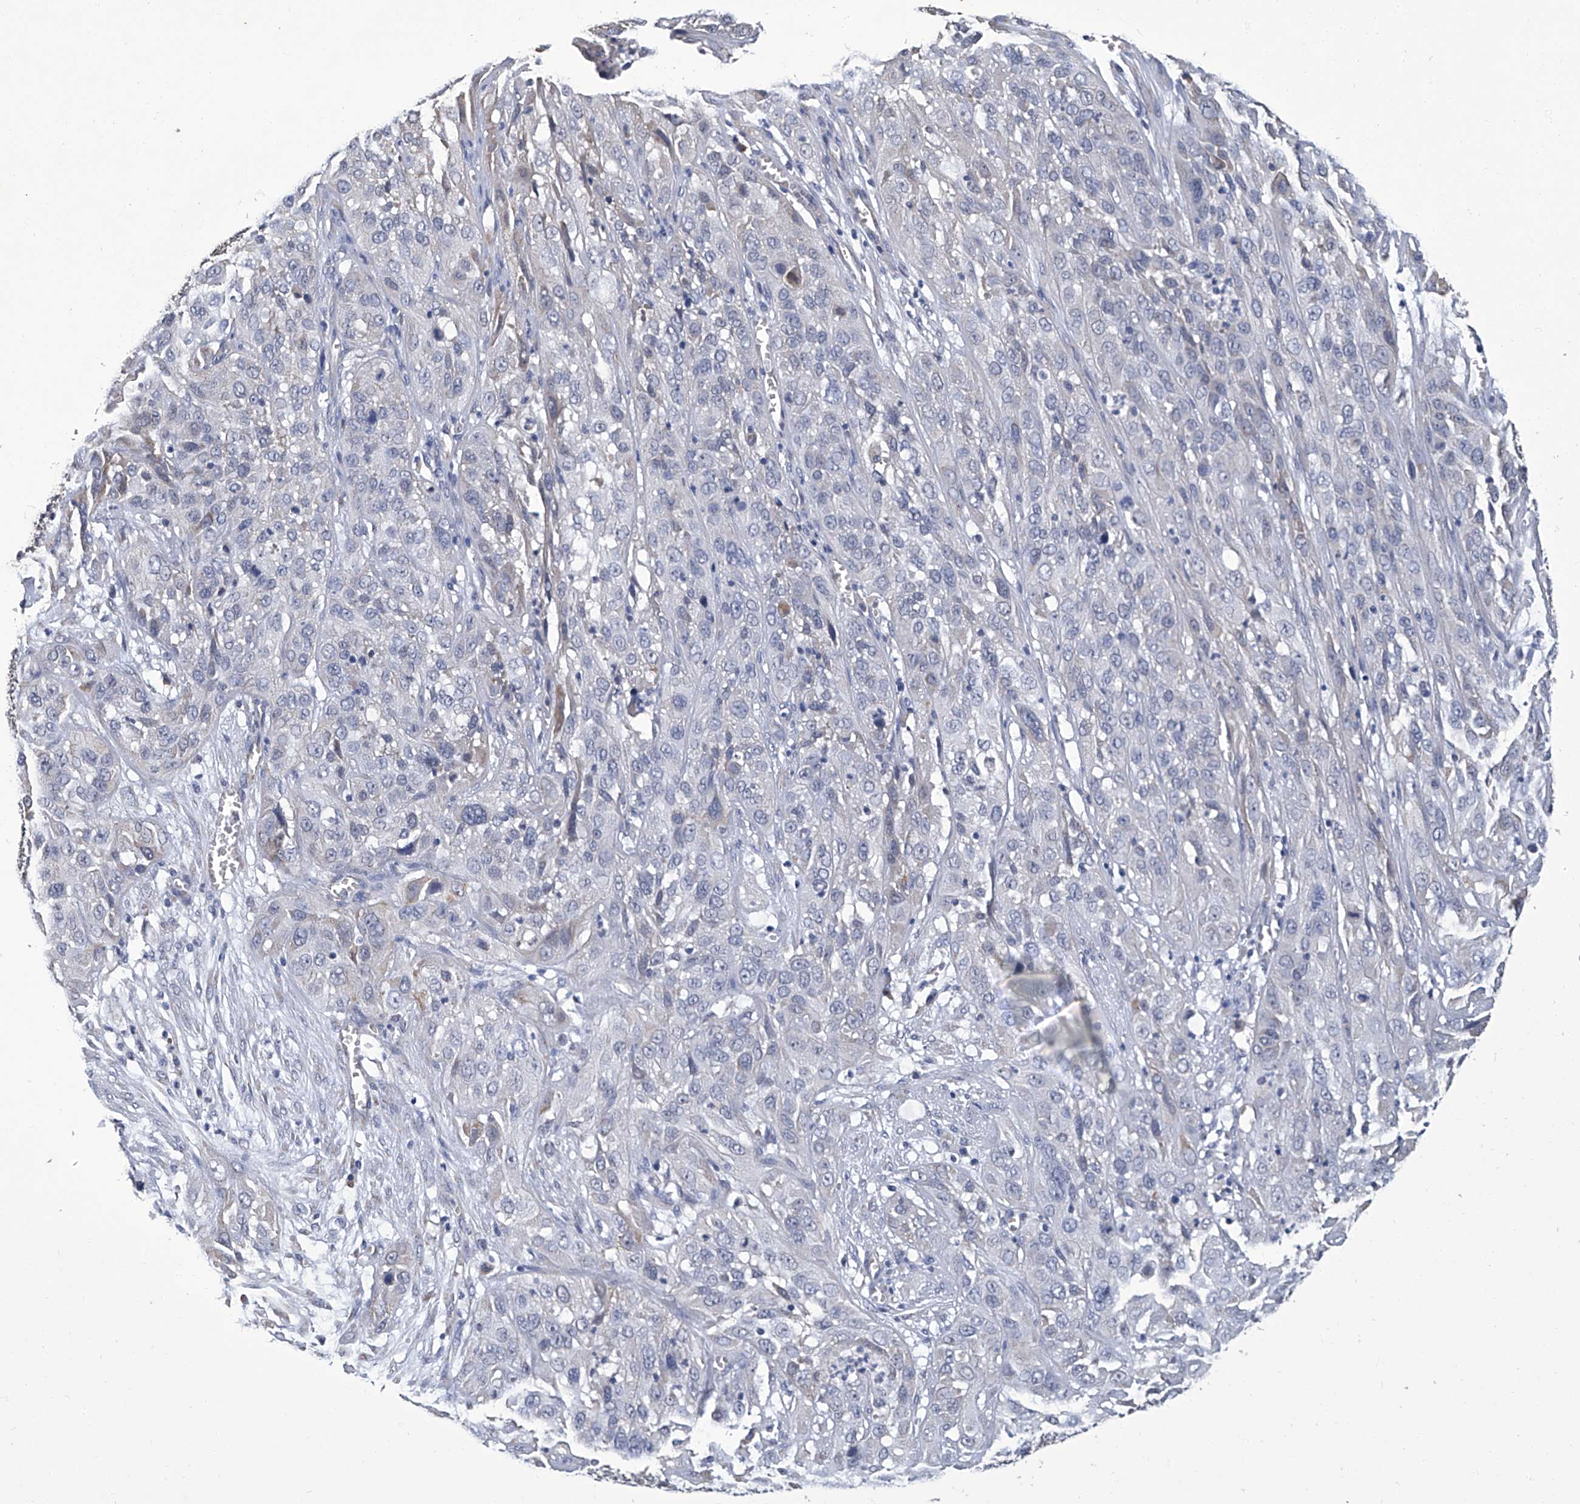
{"staining": {"intensity": "negative", "quantity": "none", "location": "none"}, "tissue": "cervical cancer", "cell_type": "Tumor cells", "image_type": "cancer", "snomed": [{"axis": "morphology", "description": "Squamous cell carcinoma, NOS"}, {"axis": "topography", "description": "Cervix"}], "caption": "Tumor cells show no significant expression in cervical cancer.", "gene": "OAT", "patient": {"sex": "female", "age": 32}}